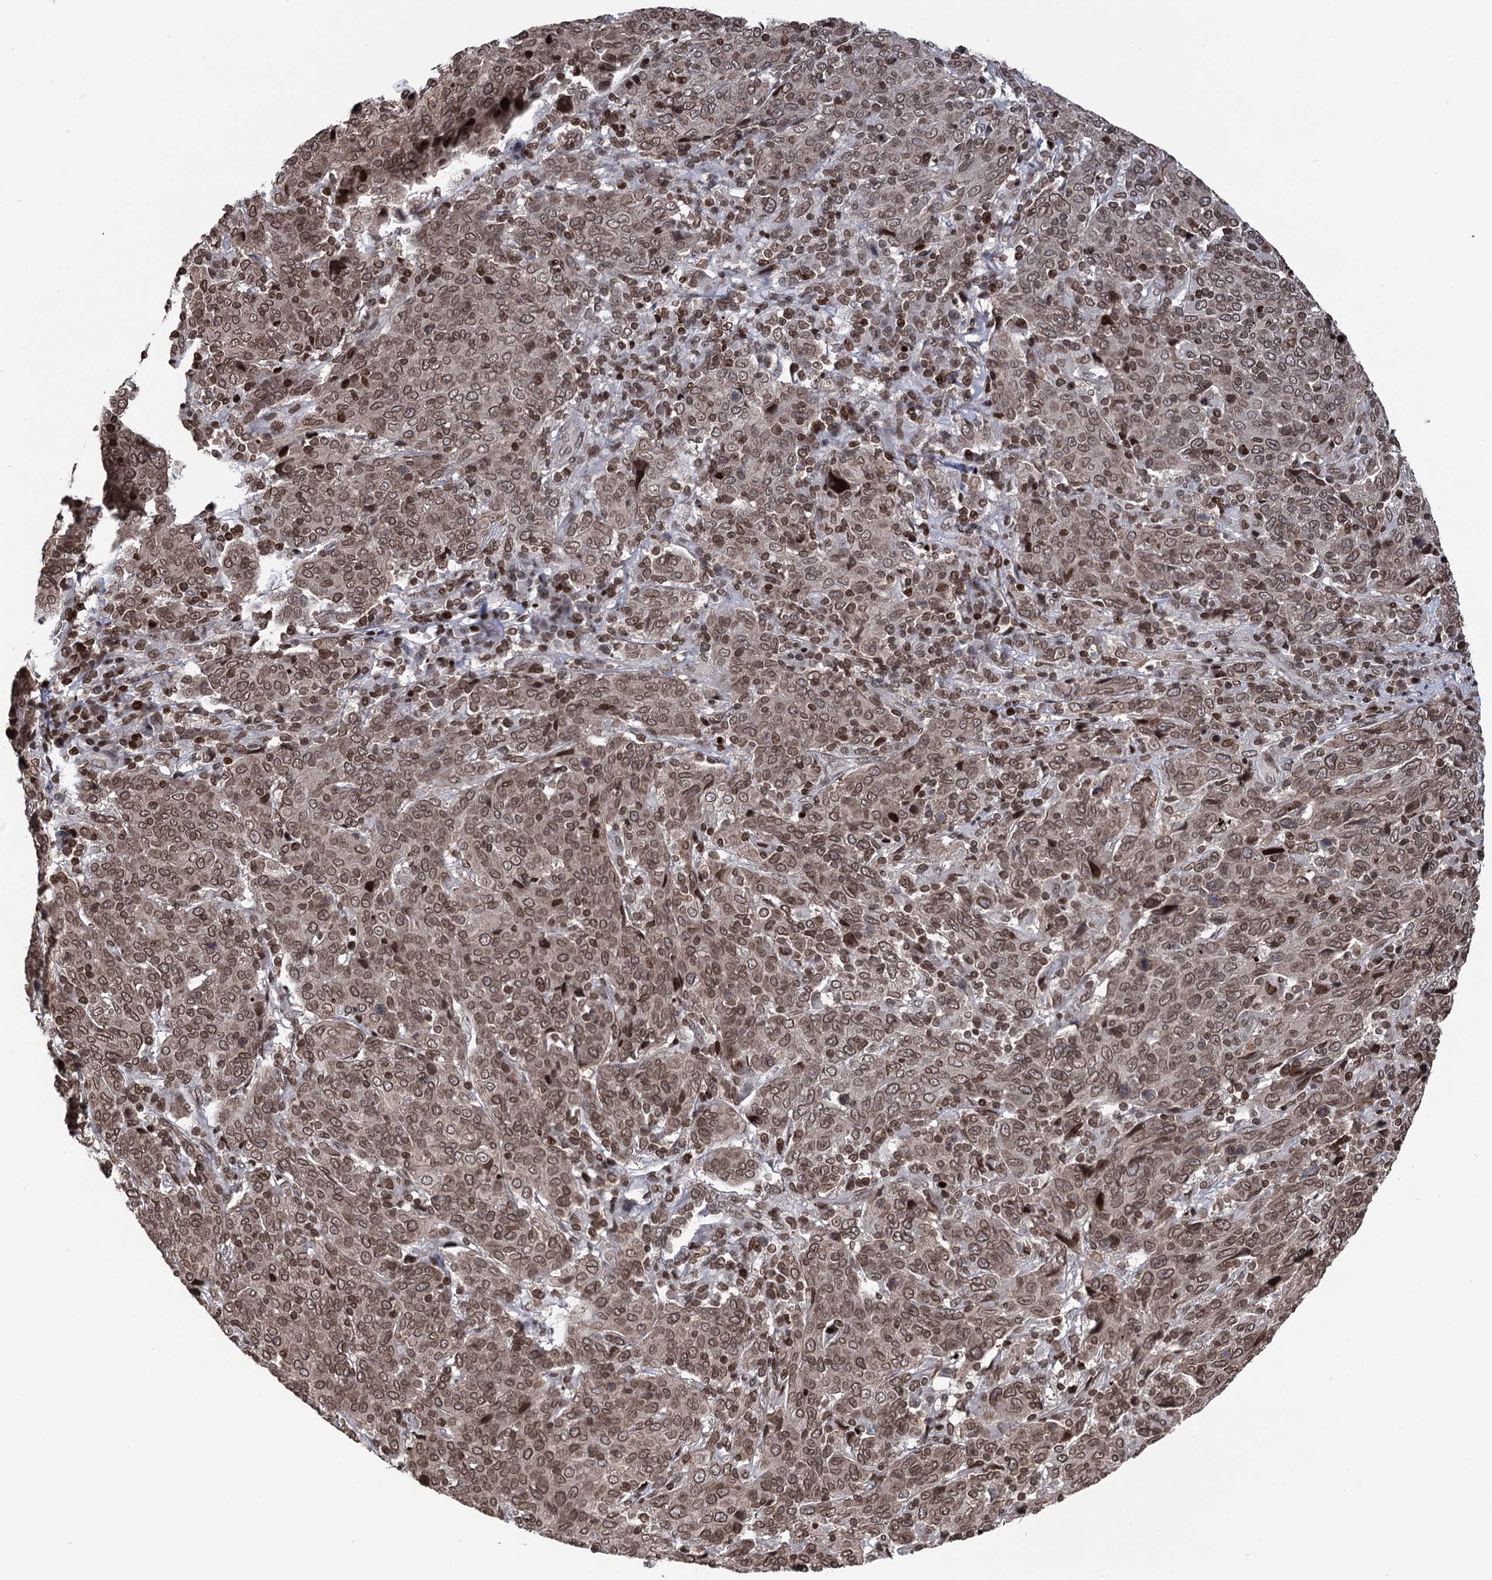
{"staining": {"intensity": "moderate", "quantity": ">75%", "location": "nuclear"}, "tissue": "cervical cancer", "cell_type": "Tumor cells", "image_type": "cancer", "snomed": [{"axis": "morphology", "description": "Squamous cell carcinoma, NOS"}, {"axis": "topography", "description": "Cervix"}], "caption": "There is medium levels of moderate nuclear positivity in tumor cells of cervical cancer, as demonstrated by immunohistochemical staining (brown color).", "gene": "CCDC77", "patient": {"sex": "female", "age": 67}}